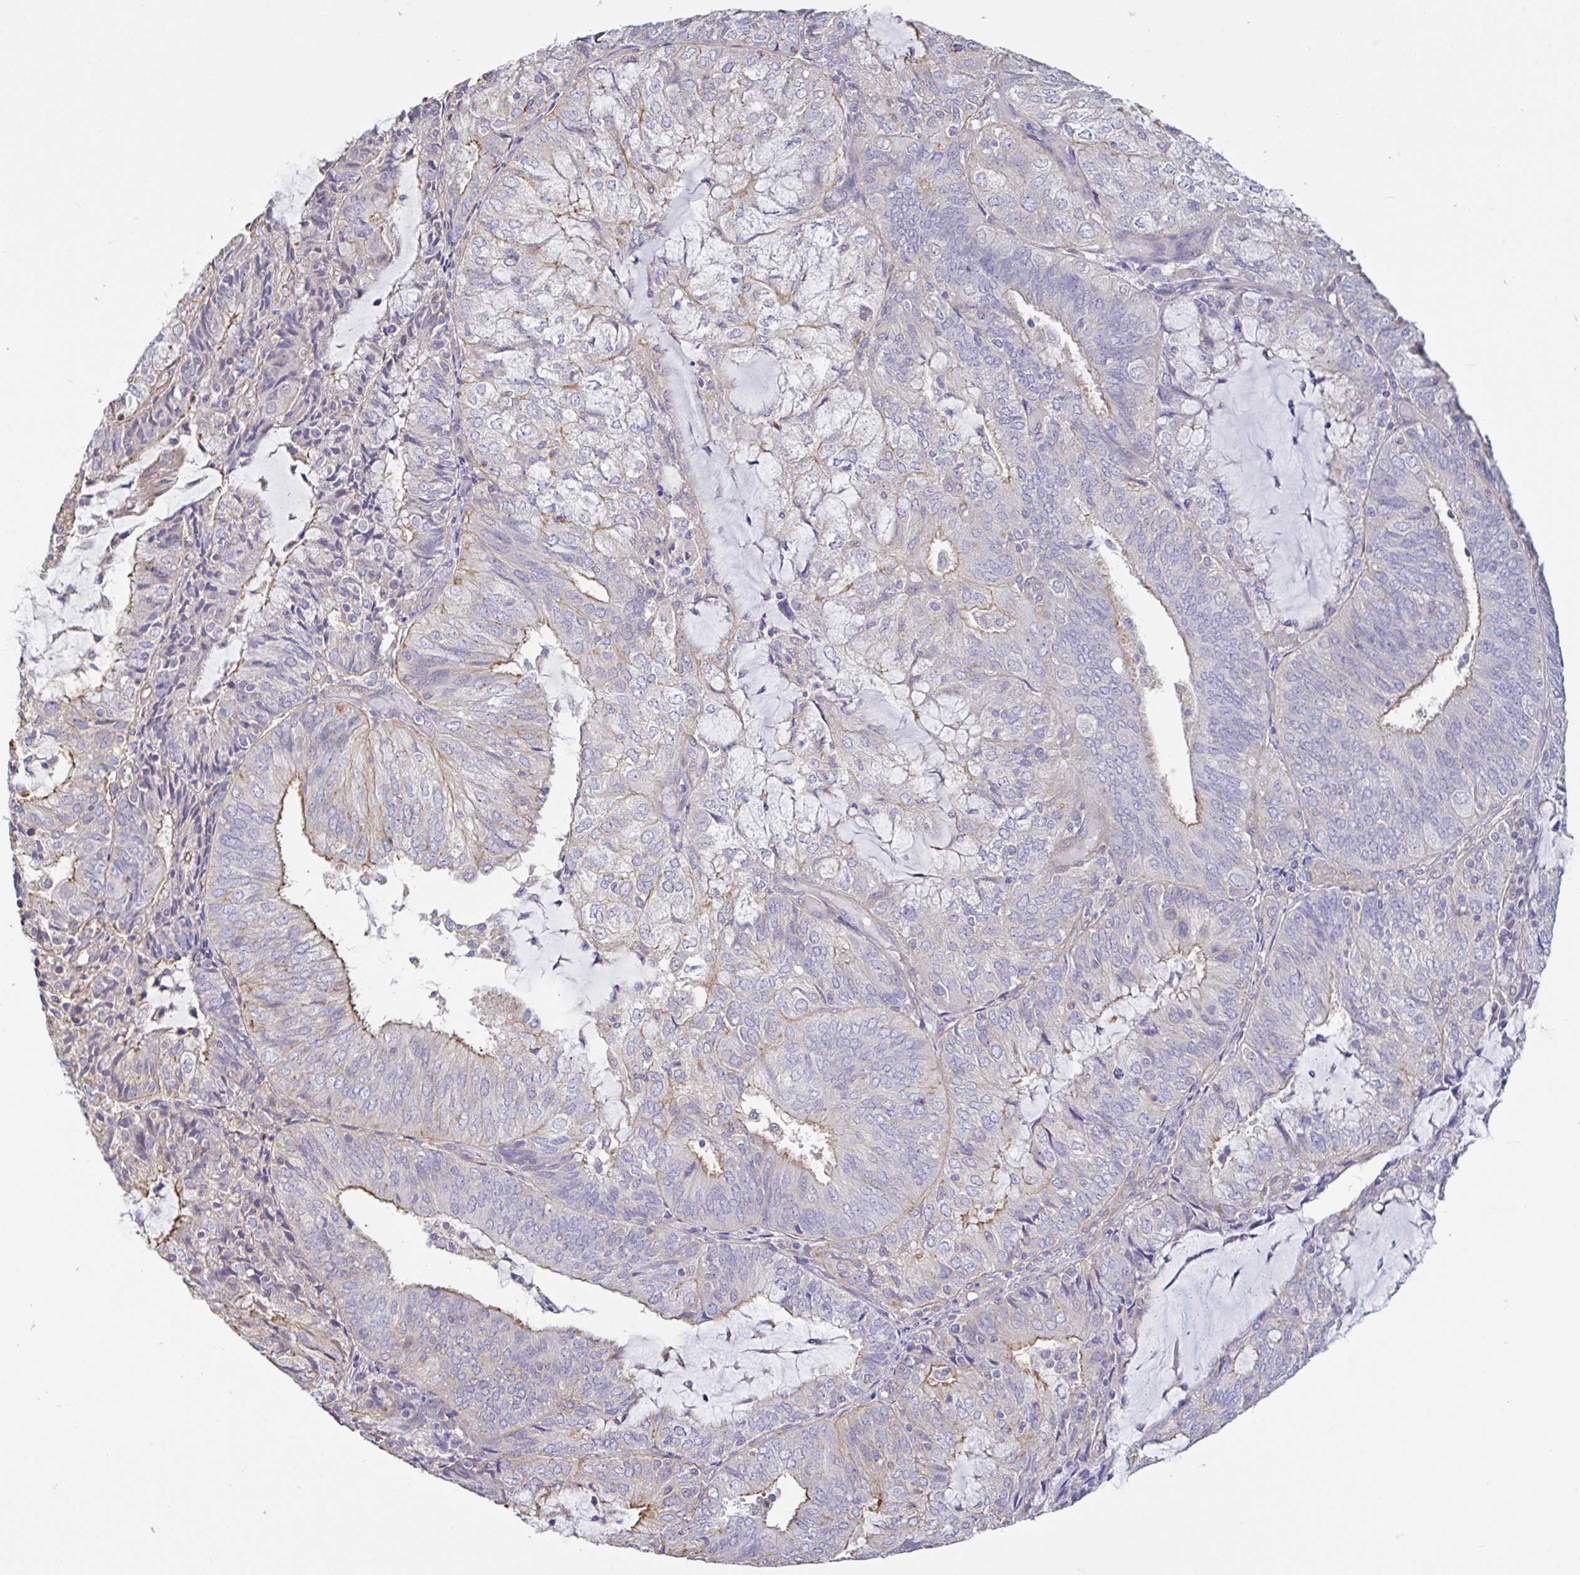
{"staining": {"intensity": "moderate", "quantity": "<25%", "location": "cytoplasmic/membranous"}, "tissue": "endometrial cancer", "cell_type": "Tumor cells", "image_type": "cancer", "snomed": [{"axis": "morphology", "description": "Adenocarcinoma, NOS"}, {"axis": "topography", "description": "Endometrium"}], "caption": "IHC image of neoplastic tissue: human endometrial adenocarcinoma stained using IHC exhibits low levels of moderate protein expression localized specifically in the cytoplasmic/membranous of tumor cells, appearing as a cytoplasmic/membranous brown color.", "gene": "PLCD4", "patient": {"sex": "female", "age": 81}}